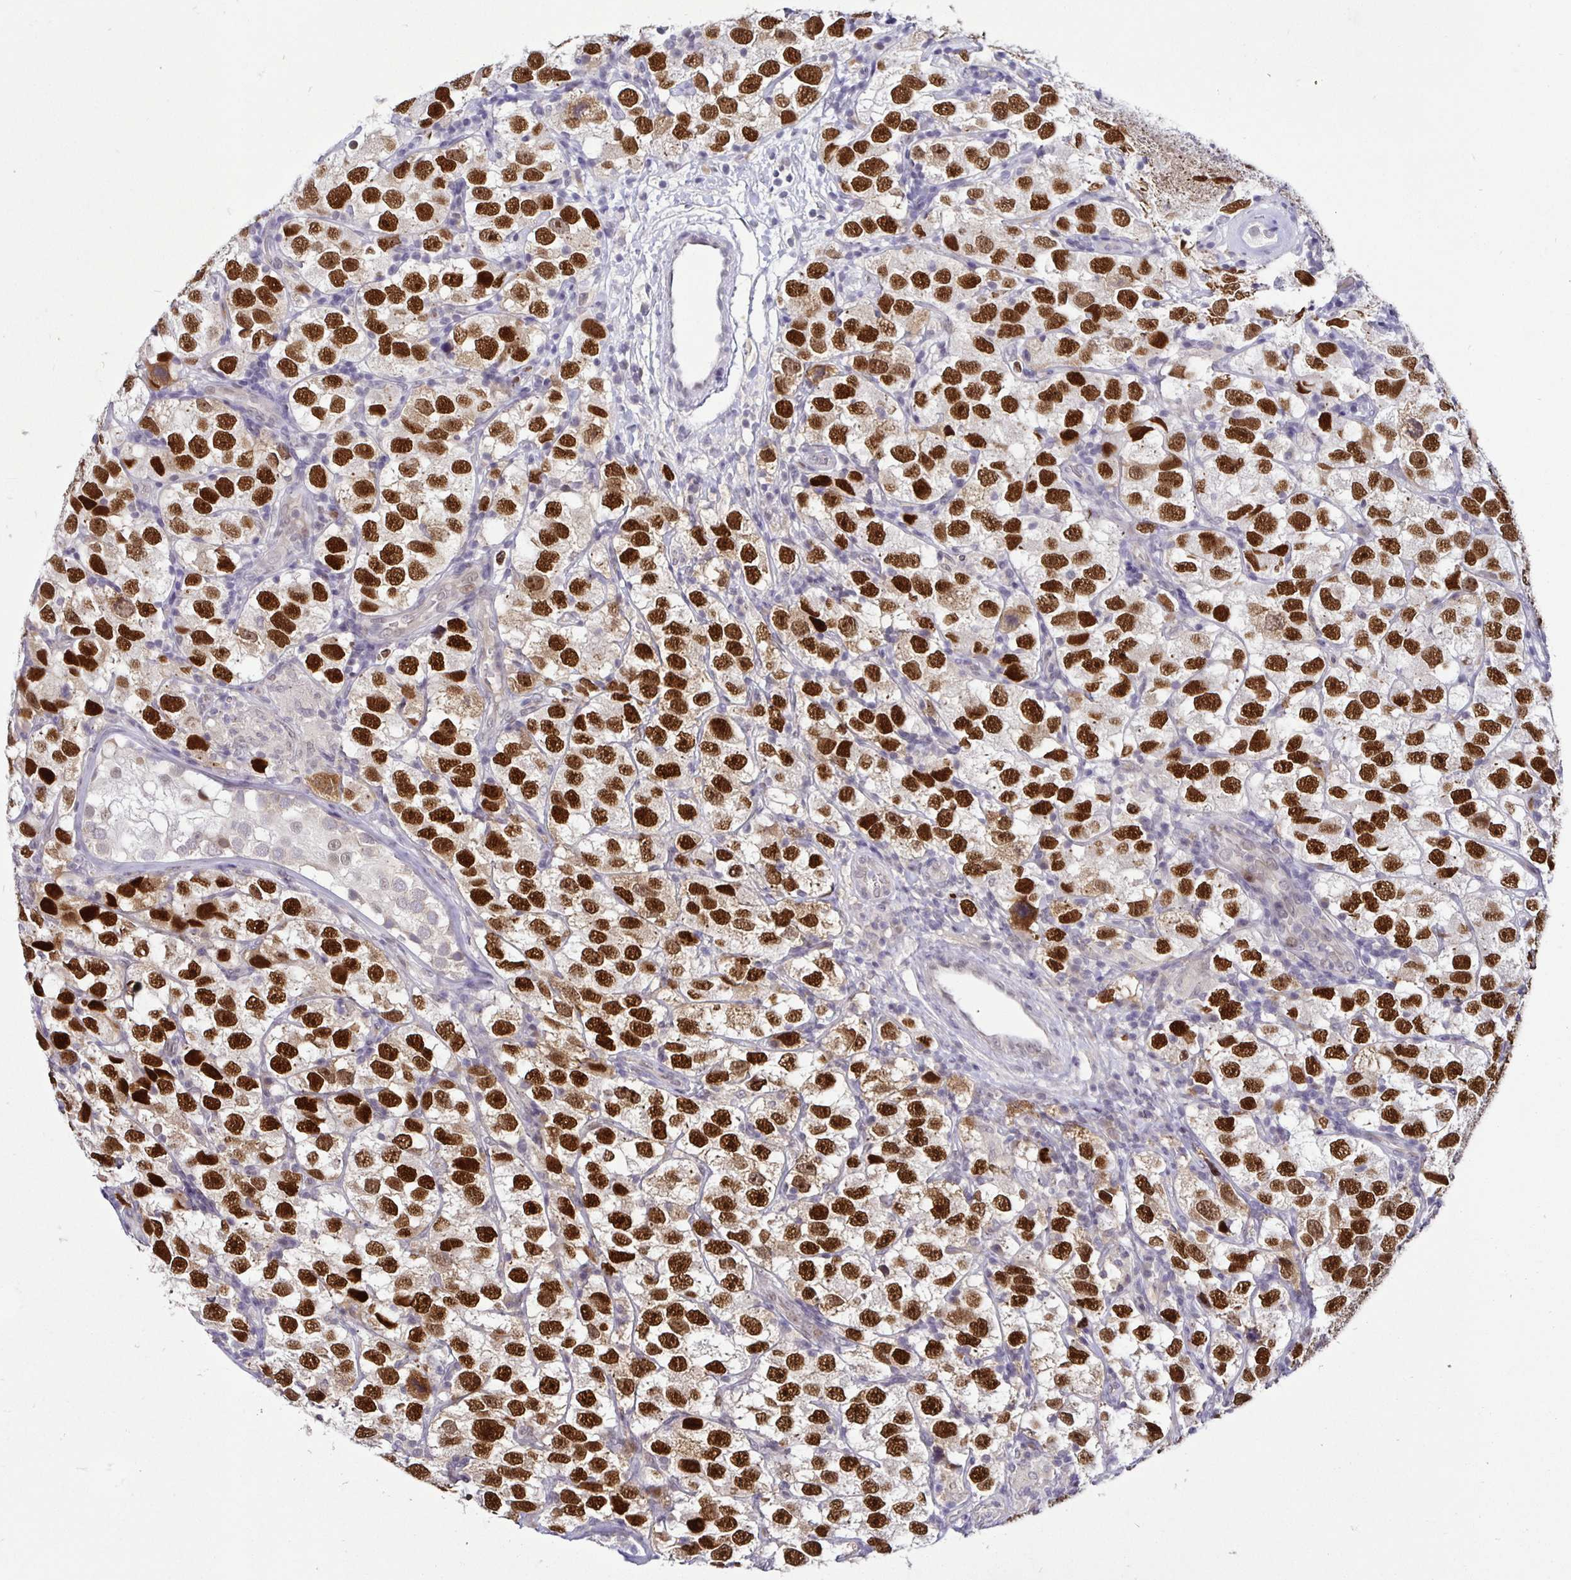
{"staining": {"intensity": "strong", "quantity": ">75%", "location": "nuclear"}, "tissue": "testis cancer", "cell_type": "Tumor cells", "image_type": "cancer", "snomed": [{"axis": "morphology", "description": "Seminoma, NOS"}, {"axis": "topography", "description": "Testis"}], "caption": "Immunohistochemical staining of human testis seminoma demonstrates high levels of strong nuclear protein positivity in approximately >75% of tumor cells. Immunohistochemistry (ihc) stains the protein in brown and the nuclei are stained blue.", "gene": "NUP188", "patient": {"sex": "male", "age": 26}}